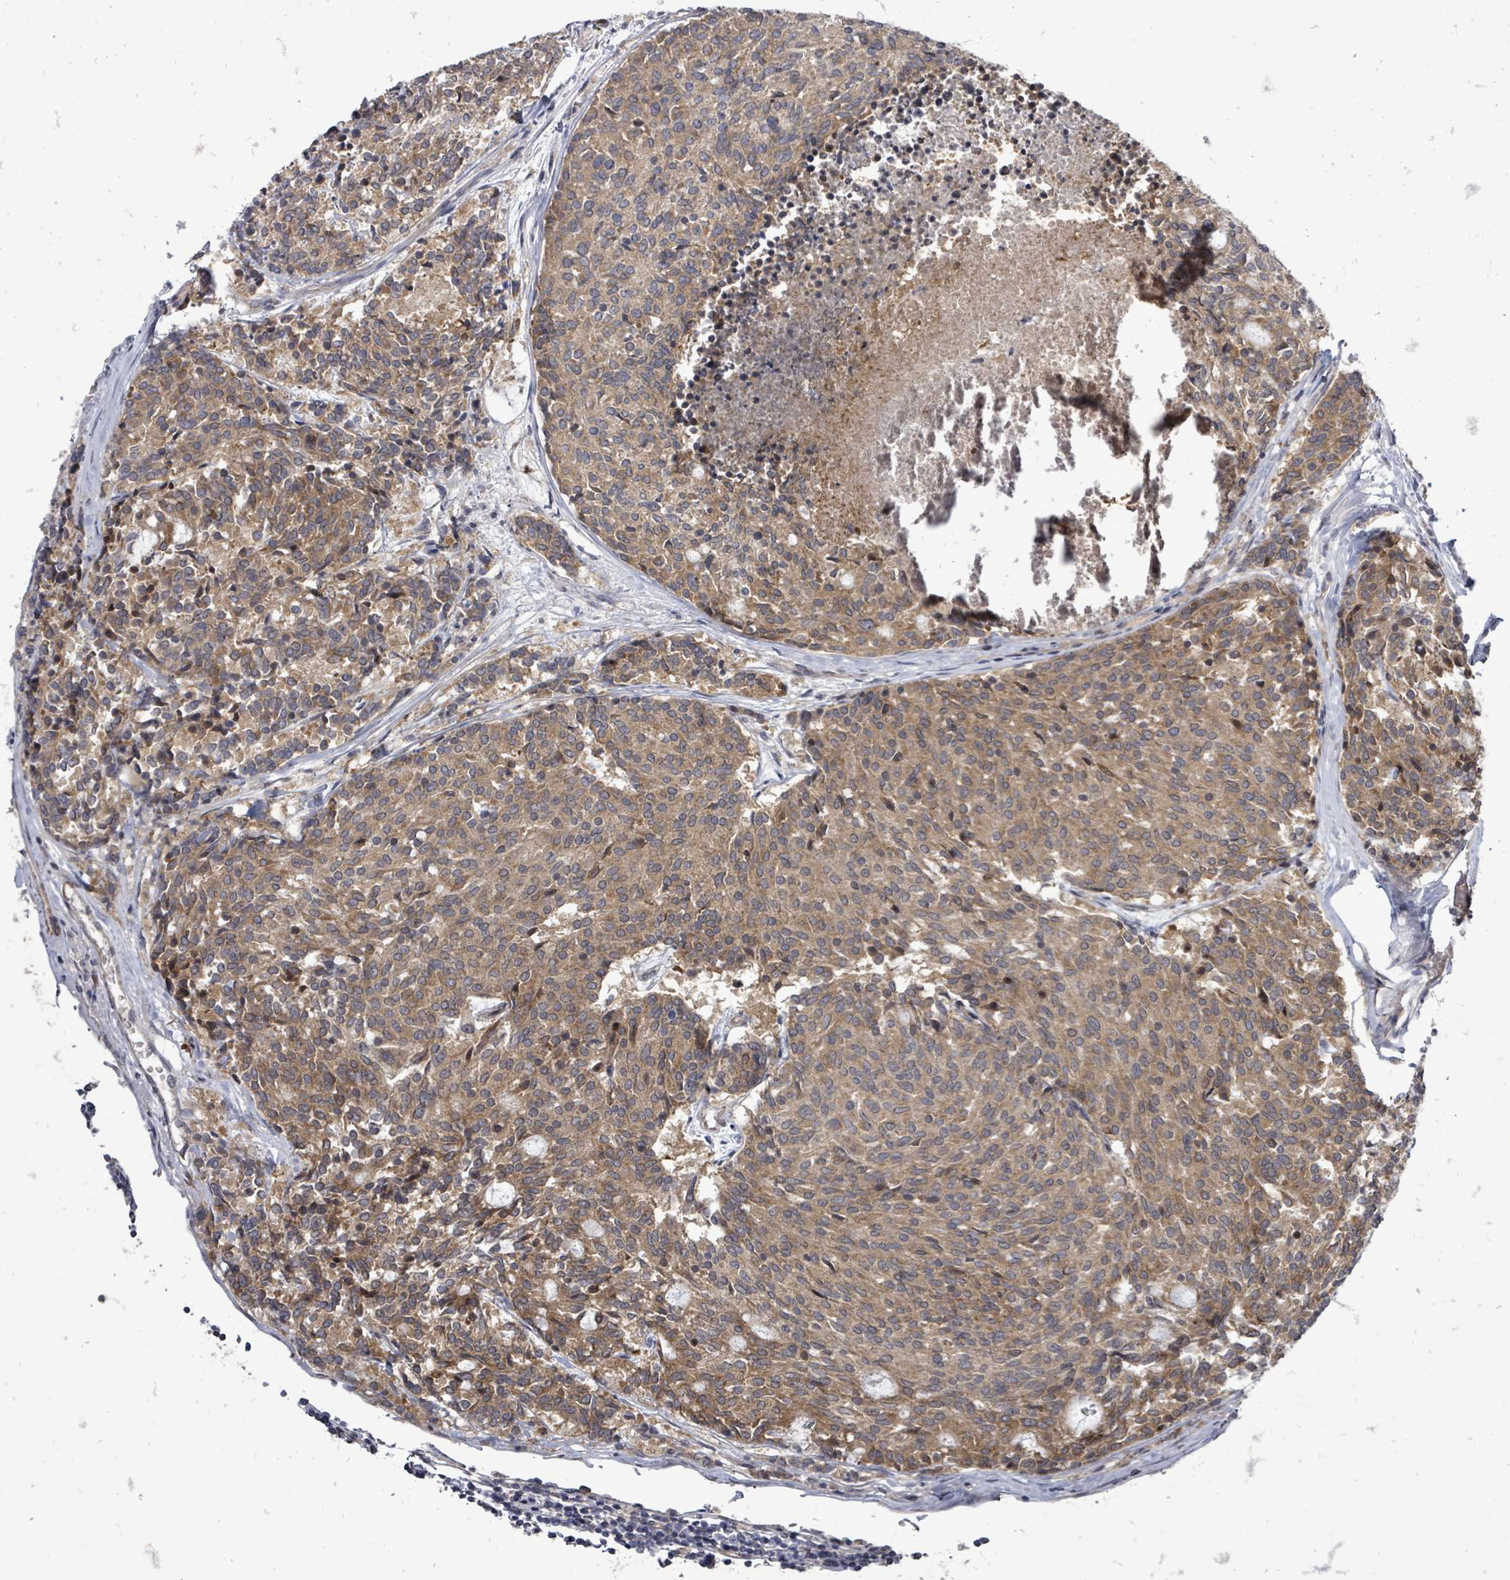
{"staining": {"intensity": "moderate", "quantity": ">75%", "location": "cytoplasmic/membranous"}, "tissue": "carcinoid", "cell_type": "Tumor cells", "image_type": "cancer", "snomed": [{"axis": "morphology", "description": "Carcinoid, malignant, NOS"}, {"axis": "topography", "description": "Pancreas"}], "caption": "Immunohistochemical staining of malignant carcinoid displays moderate cytoplasmic/membranous protein staining in approximately >75% of tumor cells. The protein of interest is shown in brown color, while the nuclei are stained blue.", "gene": "RALGAPB", "patient": {"sex": "female", "age": 54}}